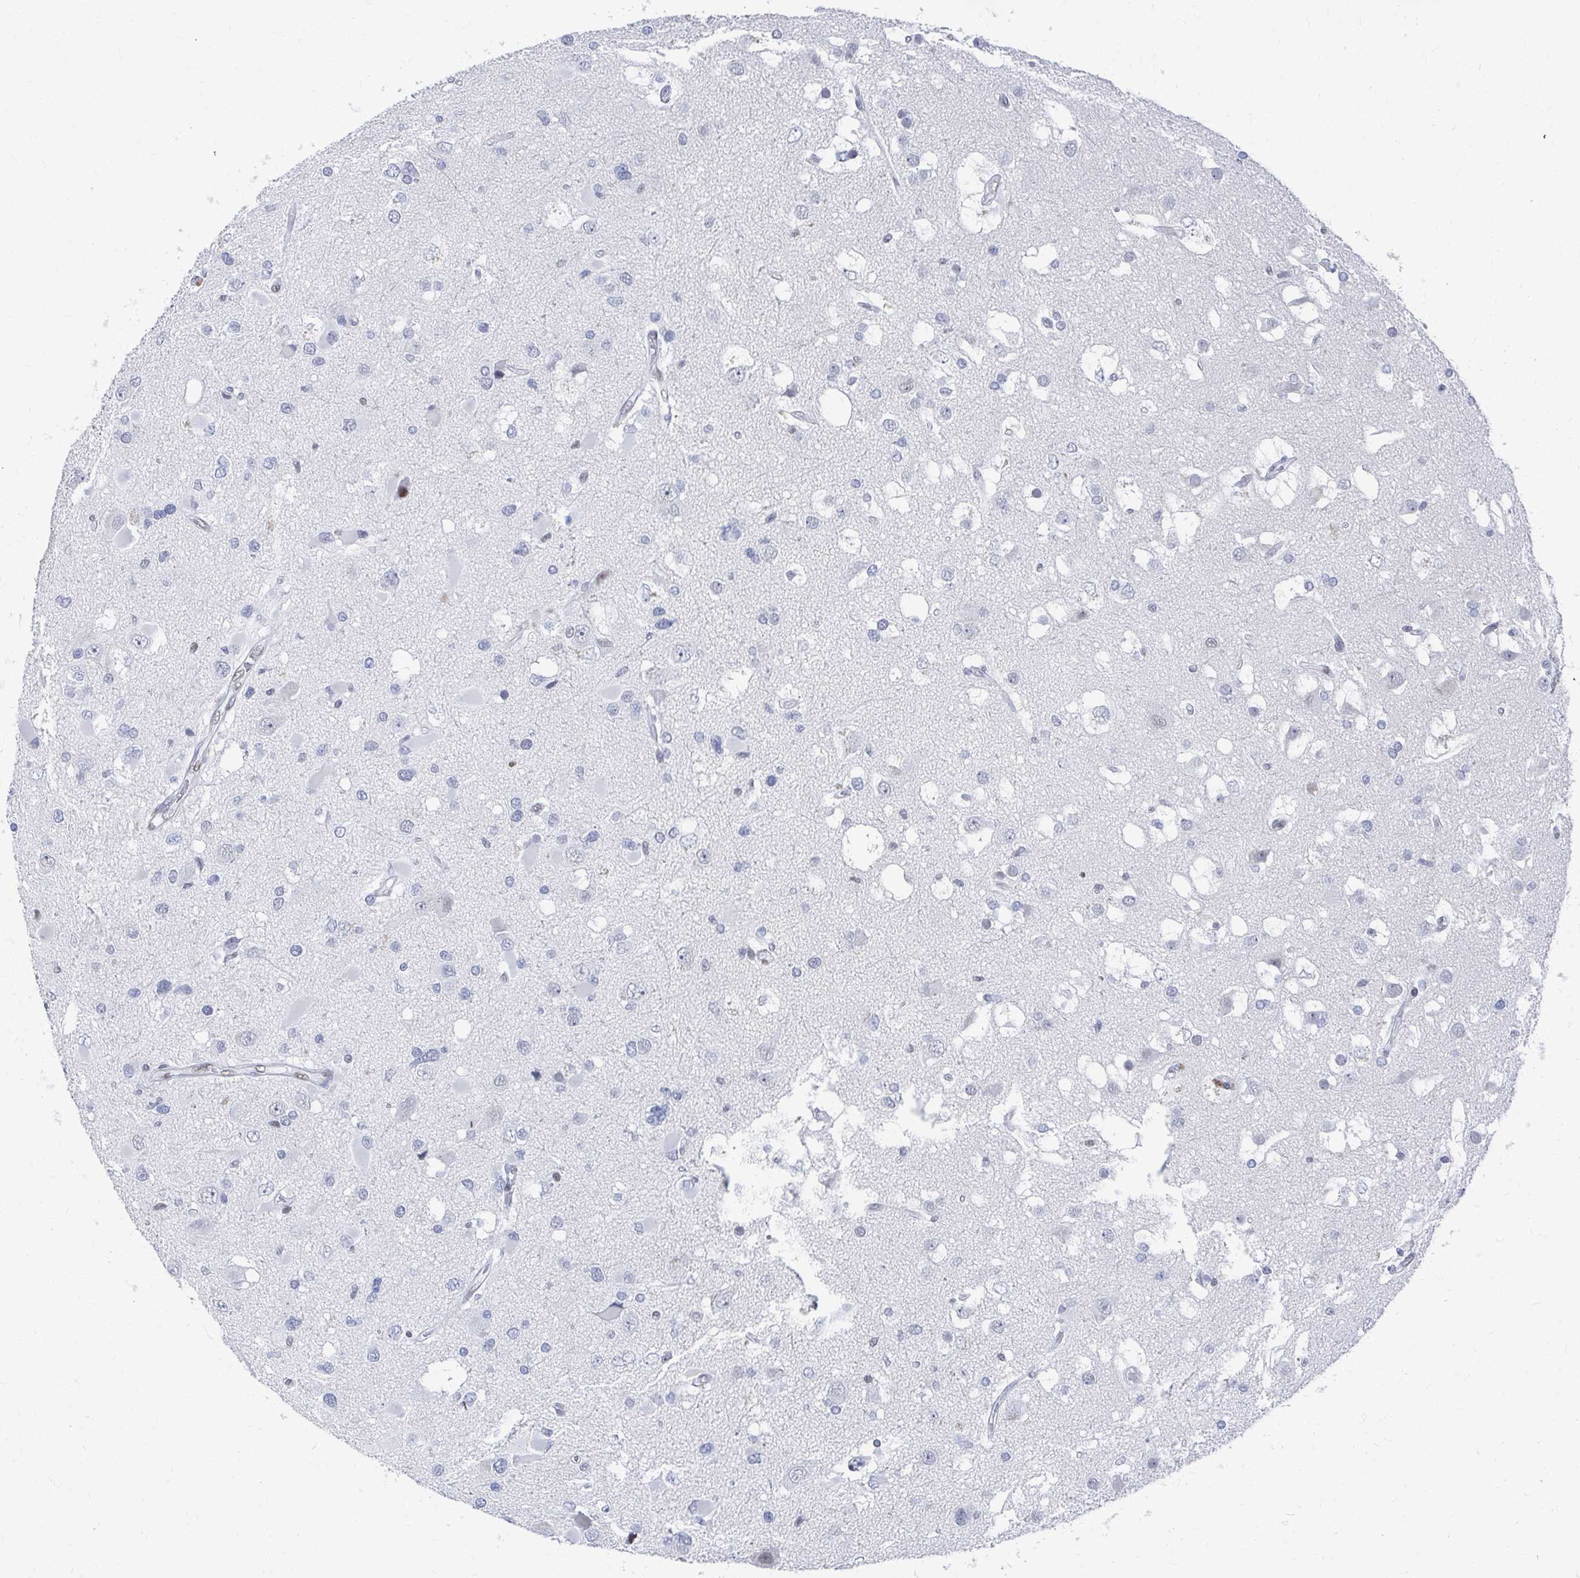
{"staining": {"intensity": "negative", "quantity": "none", "location": "none"}, "tissue": "glioma", "cell_type": "Tumor cells", "image_type": "cancer", "snomed": [{"axis": "morphology", "description": "Glioma, malignant, High grade"}, {"axis": "topography", "description": "Brain"}], "caption": "High magnification brightfield microscopy of high-grade glioma (malignant) stained with DAB (brown) and counterstained with hematoxylin (blue): tumor cells show no significant positivity. (Immunohistochemistry, brightfield microscopy, high magnification).", "gene": "CDIN1", "patient": {"sex": "male", "age": 53}}